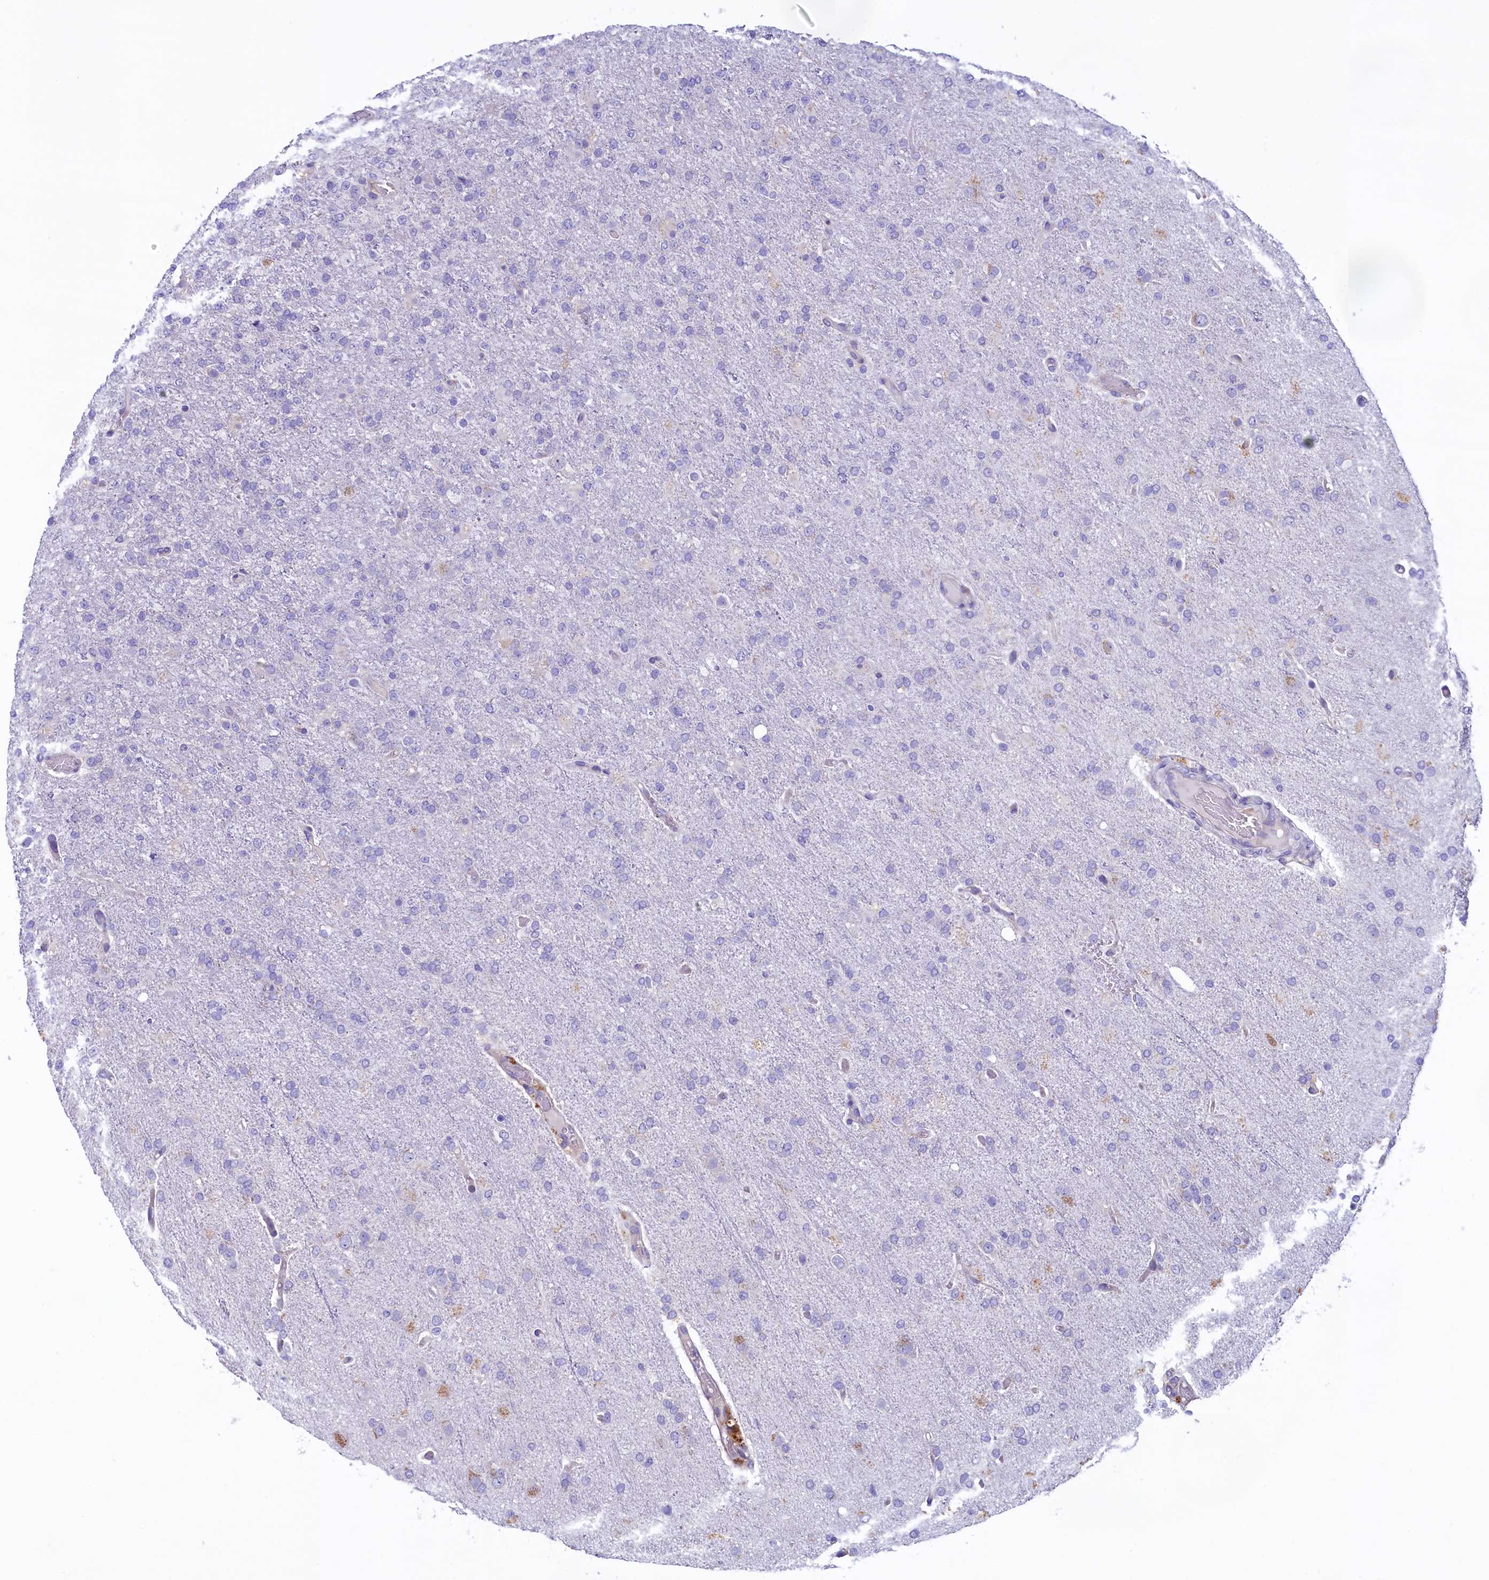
{"staining": {"intensity": "negative", "quantity": "none", "location": "none"}, "tissue": "glioma", "cell_type": "Tumor cells", "image_type": "cancer", "snomed": [{"axis": "morphology", "description": "Glioma, malignant, High grade"}, {"axis": "topography", "description": "Brain"}], "caption": "Immunohistochemistry (IHC) micrograph of neoplastic tissue: glioma stained with DAB exhibits no significant protein positivity in tumor cells. (Stains: DAB (3,3'-diaminobenzidine) IHC with hematoxylin counter stain, Microscopy: brightfield microscopy at high magnification).", "gene": "KRBOX5", "patient": {"sex": "female", "age": 74}}